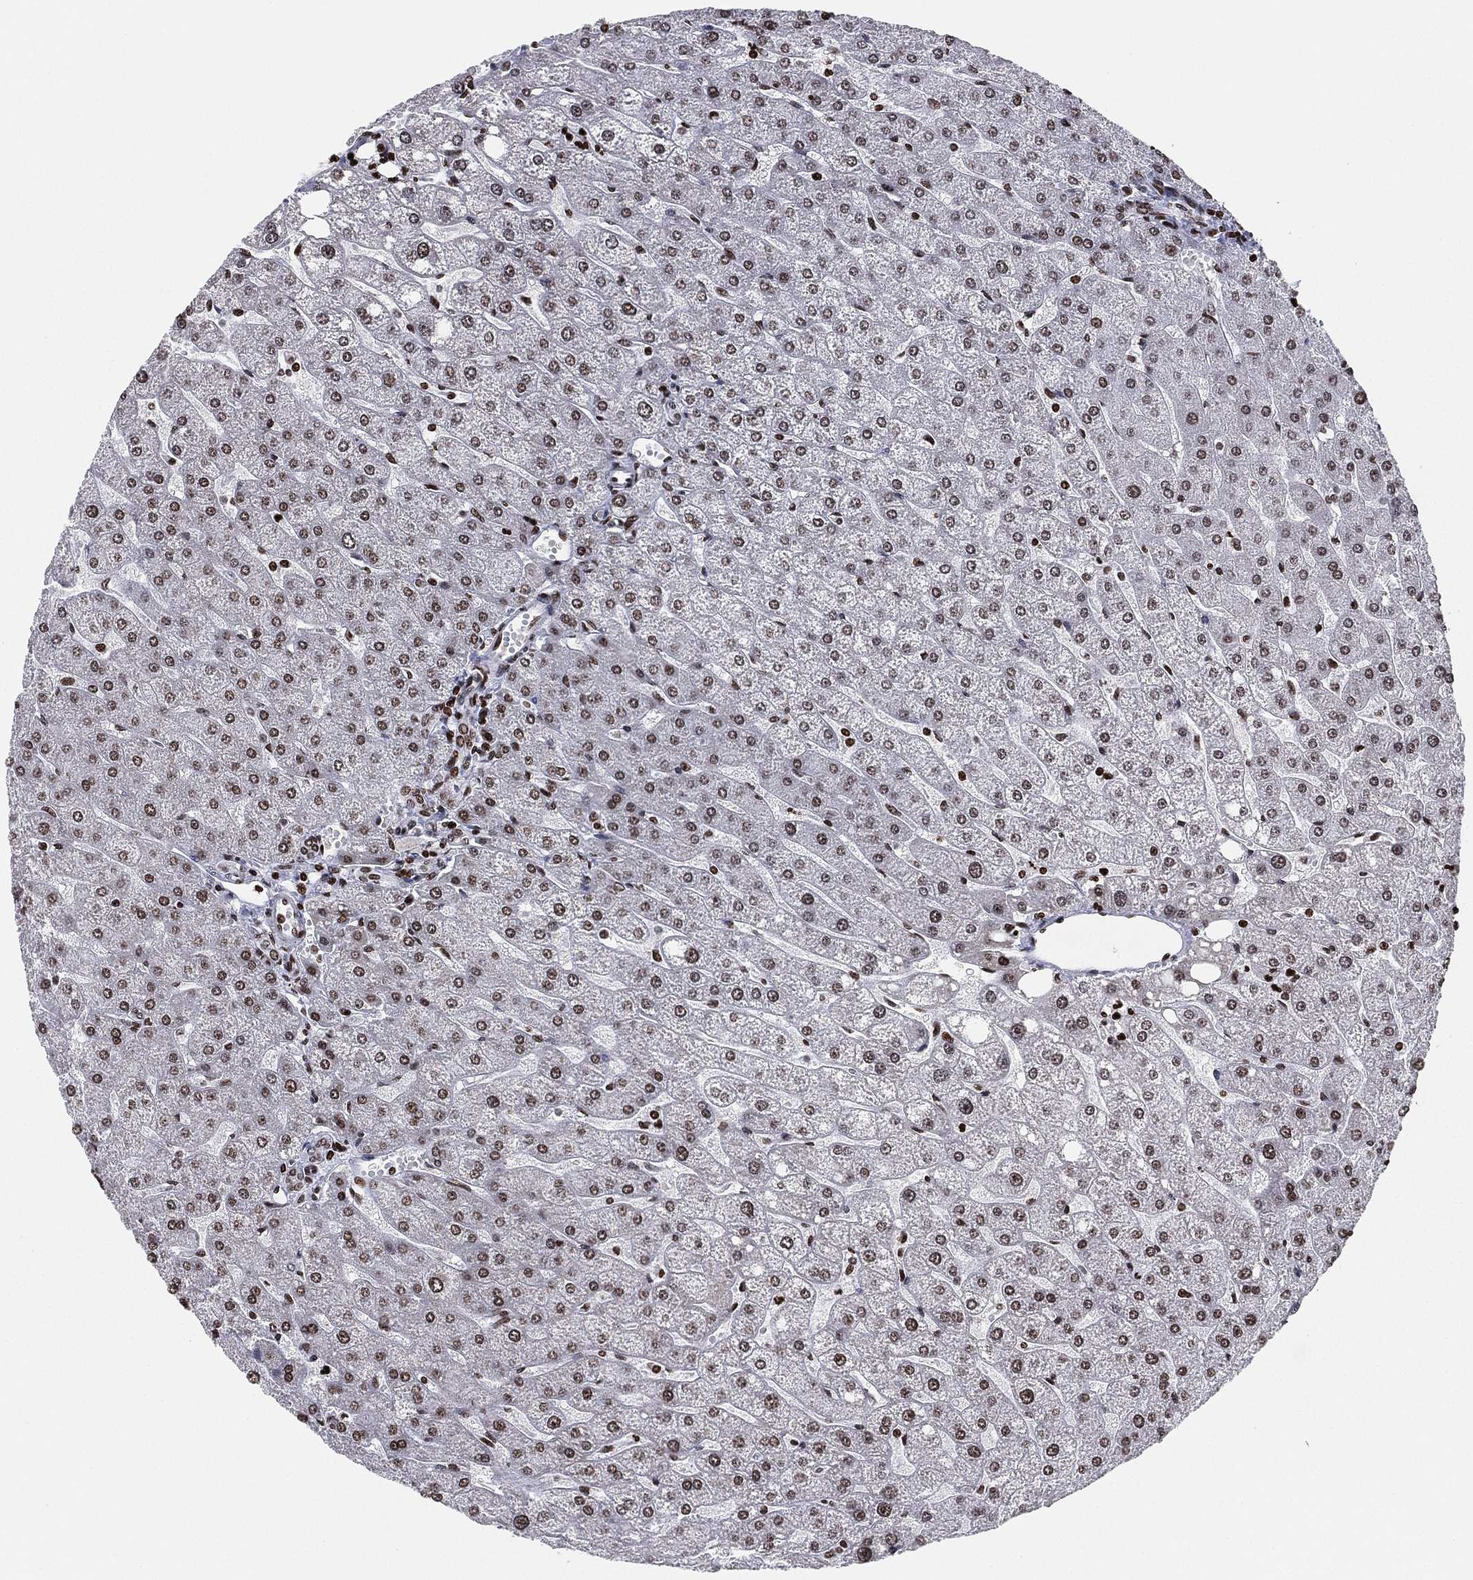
{"staining": {"intensity": "moderate", "quantity": ">75%", "location": "nuclear"}, "tissue": "liver", "cell_type": "Cholangiocytes", "image_type": "normal", "snomed": [{"axis": "morphology", "description": "Normal tissue, NOS"}, {"axis": "topography", "description": "Liver"}], "caption": "Liver stained for a protein reveals moderate nuclear positivity in cholangiocytes.", "gene": "MFSD14A", "patient": {"sex": "male", "age": 67}}